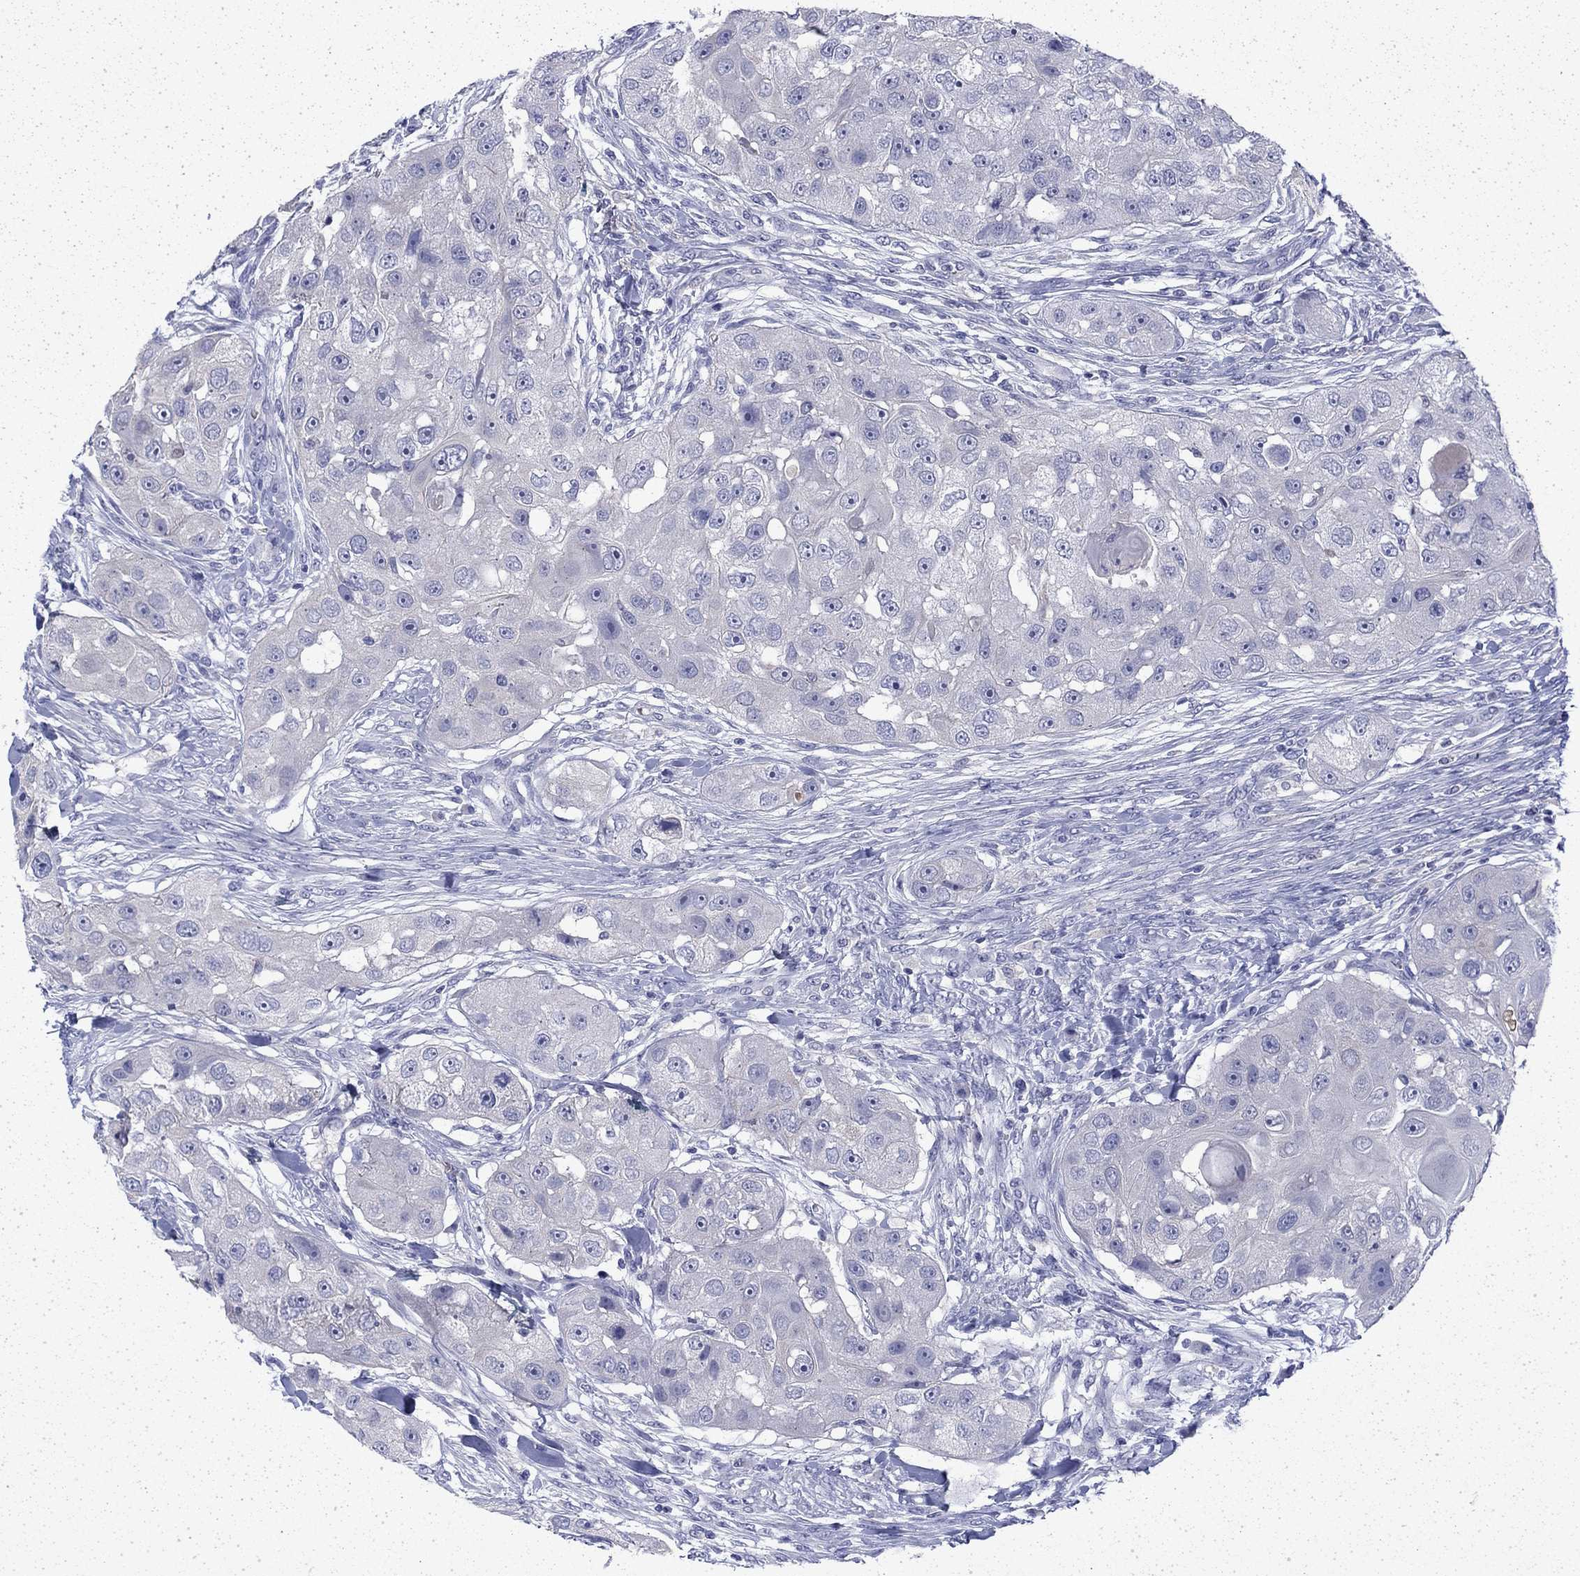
{"staining": {"intensity": "negative", "quantity": "none", "location": "none"}, "tissue": "head and neck cancer", "cell_type": "Tumor cells", "image_type": "cancer", "snomed": [{"axis": "morphology", "description": "Squamous cell carcinoma, NOS"}, {"axis": "topography", "description": "Head-Neck"}], "caption": "The histopathology image demonstrates no significant positivity in tumor cells of squamous cell carcinoma (head and neck). (DAB (3,3'-diaminobenzidine) immunohistochemistry (IHC) visualized using brightfield microscopy, high magnification).", "gene": "ENPP6", "patient": {"sex": "male", "age": 51}}